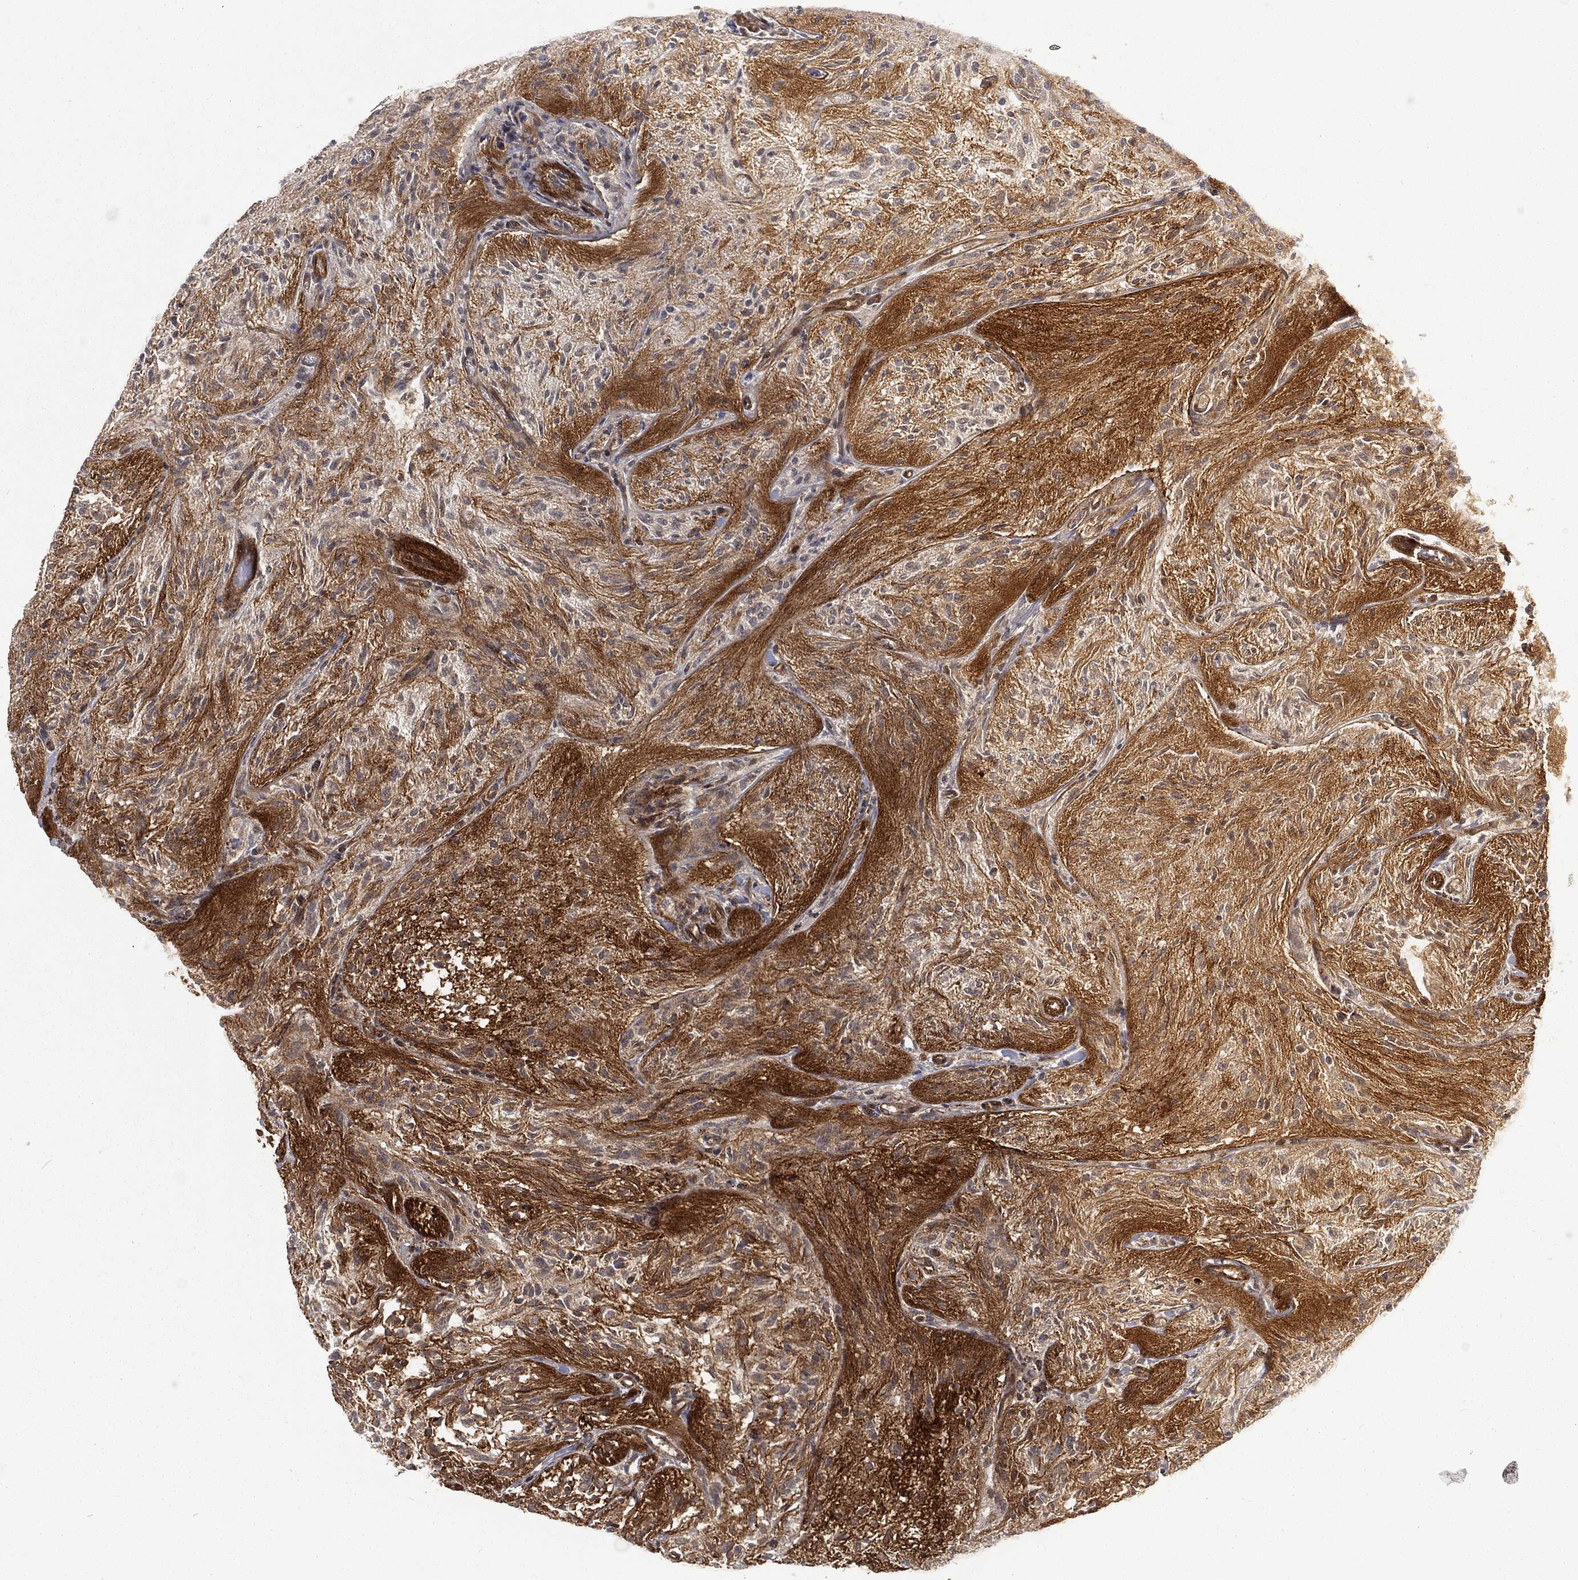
{"staining": {"intensity": "negative", "quantity": "none", "location": "none"}, "tissue": "glioma", "cell_type": "Tumor cells", "image_type": "cancer", "snomed": [{"axis": "morphology", "description": "Glioma, malignant, Low grade"}, {"axis": "topography", "description": "Brain"}], "caption": "Immunohistochemical staining of human glioma displays no significant positivity in tumor cells. (DAB (3,3'-diaminobenzidine) immunohistochemistry (IHC) visualized using brightfield microscopy, high magnification).", "gene": "RFTN1", "patient": {"sex": "male", "age": 3}}